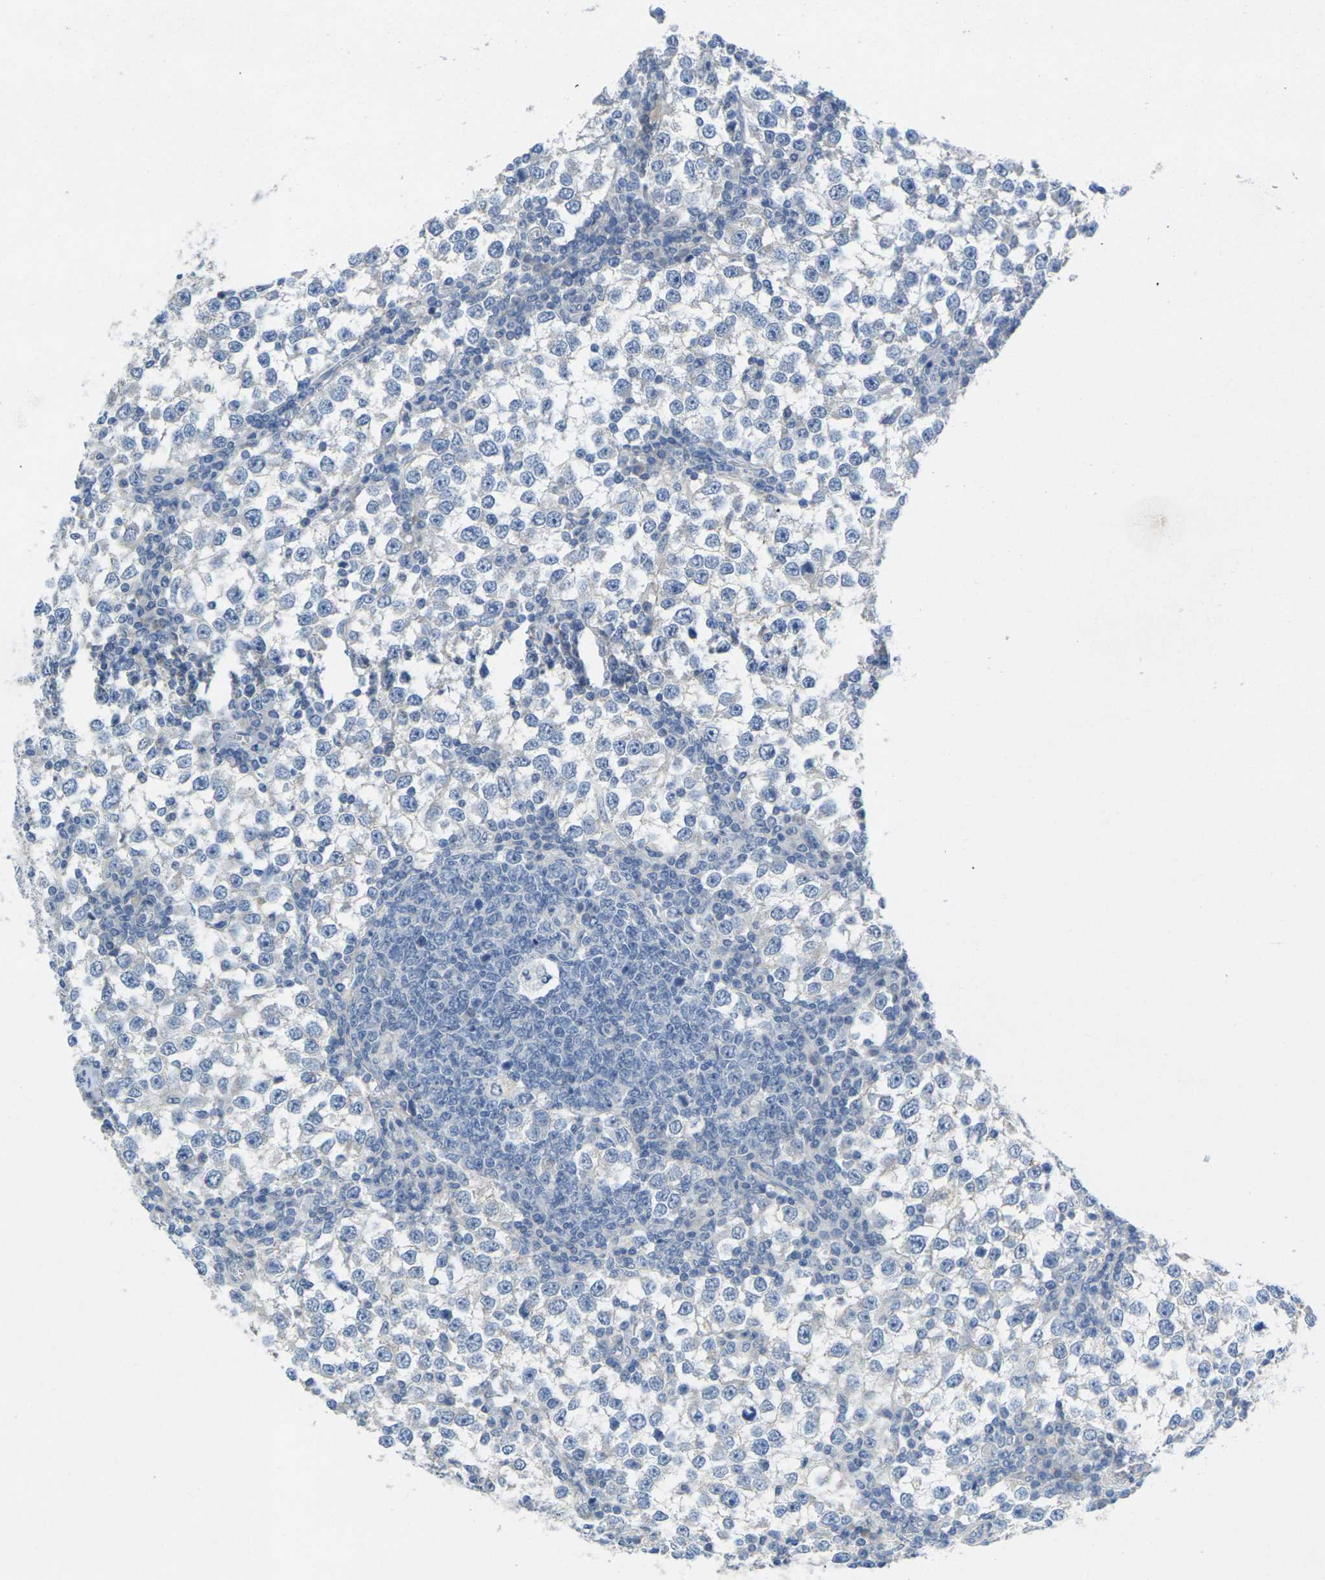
{"staining": {"intensity": "negative", "quantity": "none", "location": "none"}, "tissue": "testis cancer", "cell_type": "Tumor cells", "image_type": "cancer", "snomed": [{"axis": "morphology", "description": "Seminoma, NOS"}, {"axis": "topography", "description": "Testis"}], "caption": "Tumor cells are negative for protein expression in human testis cancer.", "gene": "TNNI3", "patient": {"sex": "male", "age": 65}}